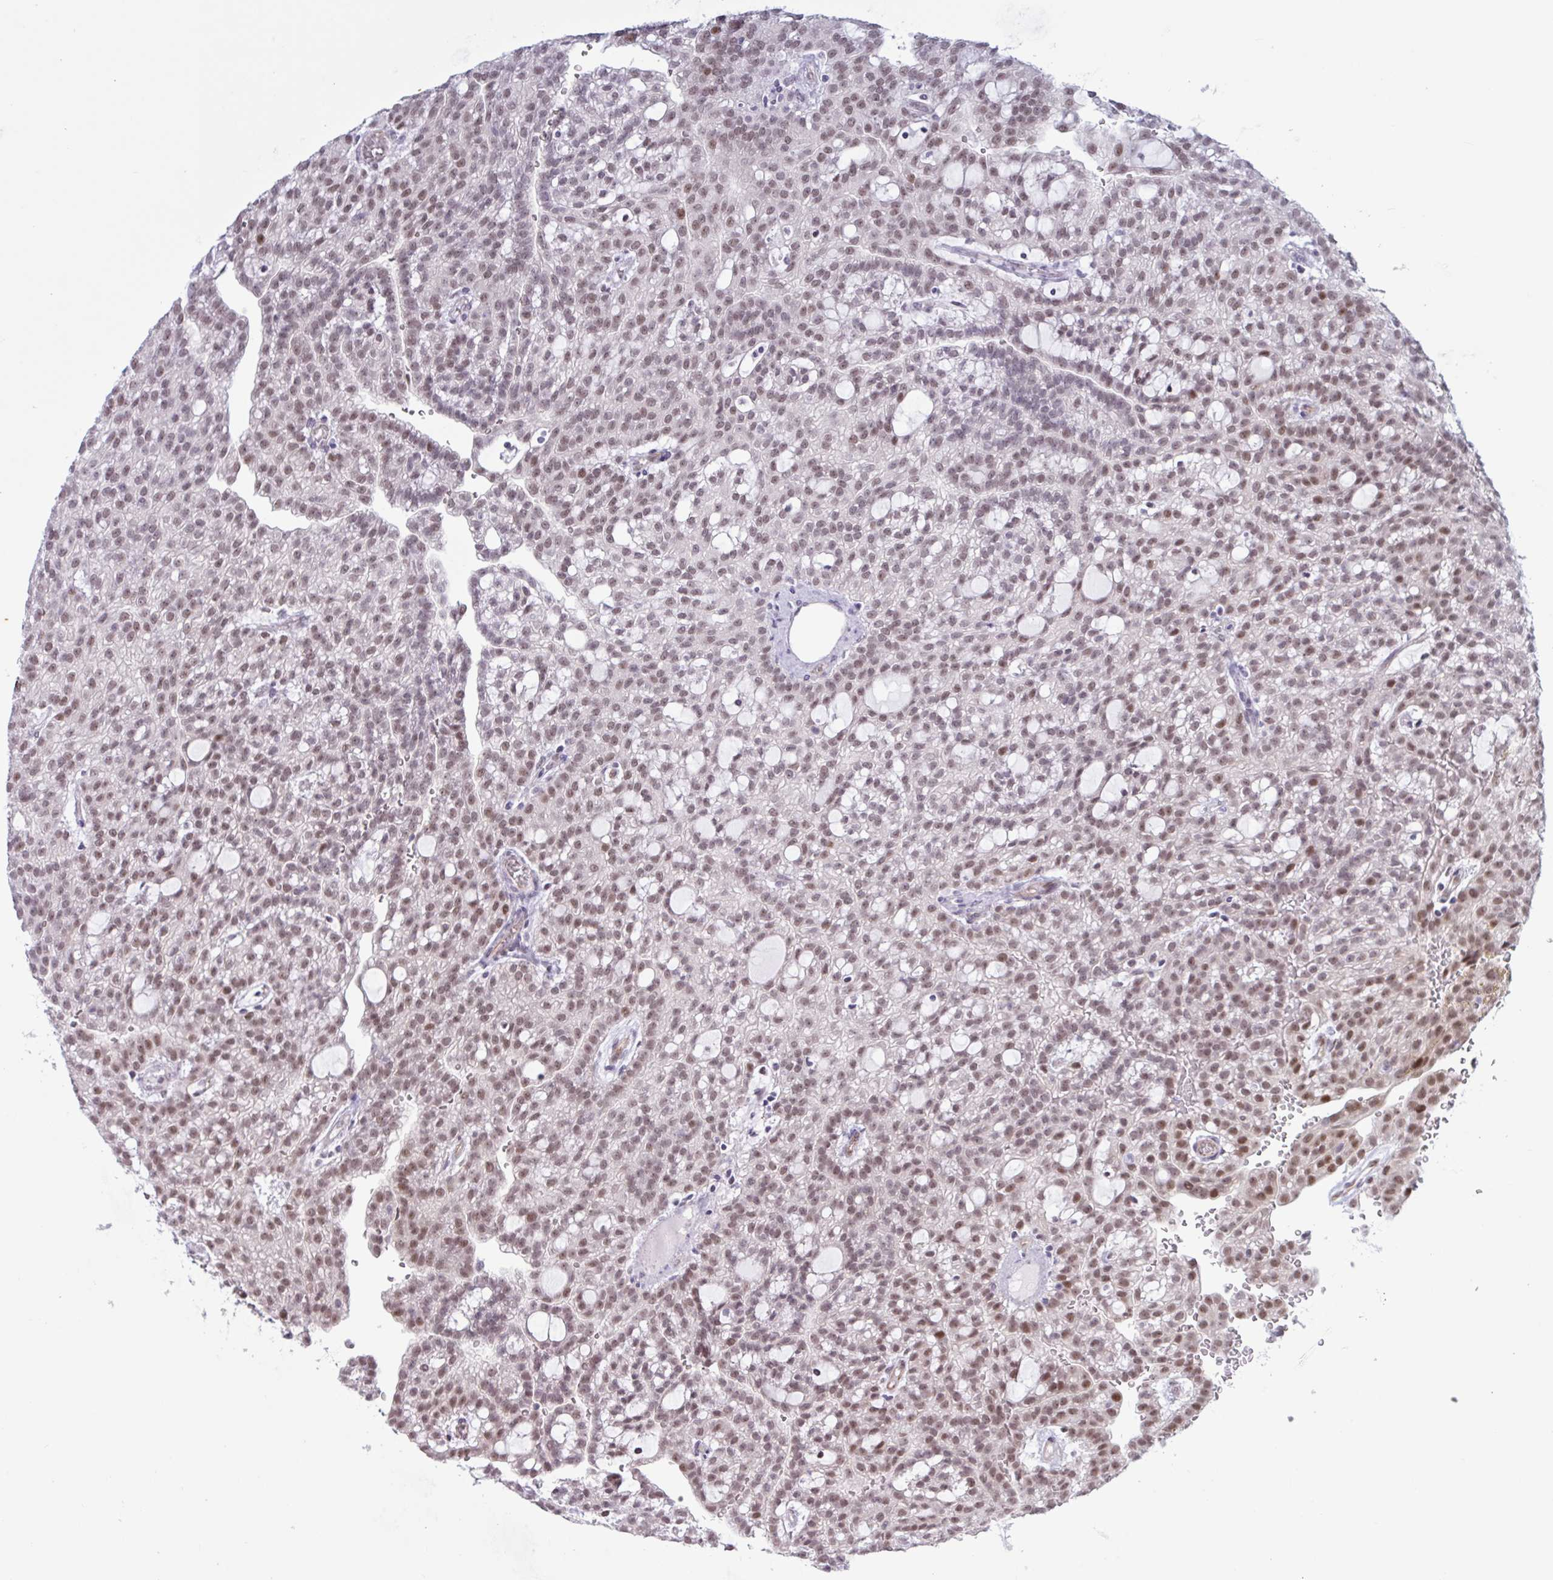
{"staining": {"intensity": "weak", "quantity": ">75%", "location": "nuclear"}, "tissue": "renal cancer", "cell_type": "Tumor cells", "image_type": "cancer", "snomed": [{"axis": "morphology", "description": "Adenocarcinoma, NOS"}, {"axis": "topography", "description": "Kidney"}], "caption": "A brown stain highlights weak nuclear expression of a protein in adenocarcinoma (renal) tumor cells. The staining is performed using DAB (3,3'-diaminobenzidine) brown chromogen to label protein expression. The nuclei are counter-stained blue using hematoxylin.", "gene": "PRMT6", "patient": {"sex": "male", "age": 63}}